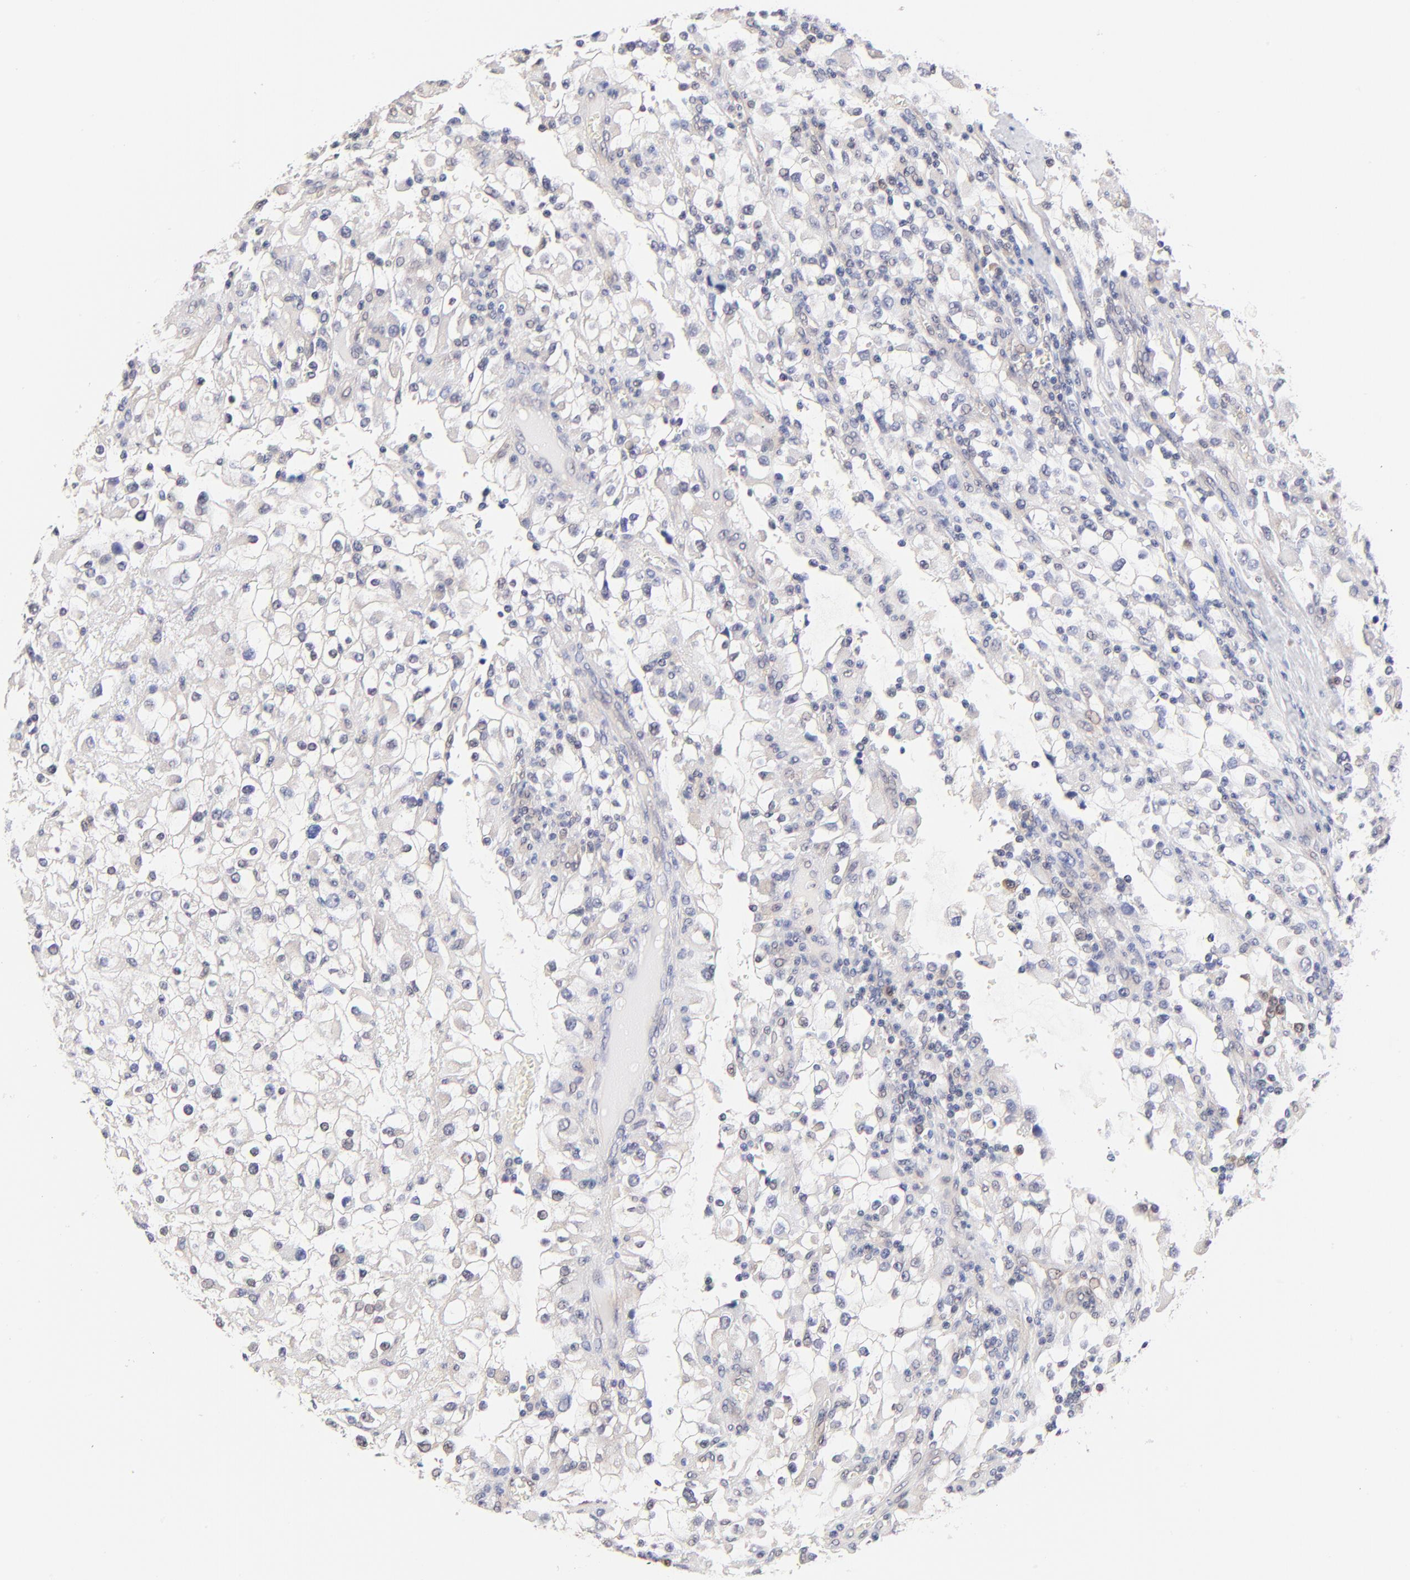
{"staining": {"intensity": "negative", "quantity": "none", "location": "none"}, "tissue": "renal cancer", "cell_type": "Tumor cells", "image_type": "cancer", "snomed": [{"axis": "morphology", "description": "Adenocarcinoma, NOS"}, {"axis": "topography", "description": "Kidney"}], "caption": "This is an immunohistochemistry (IHC) histopathology image of renal adenocarcinoma. There is no positivity in tumor cells.", "gene": "TXNL1", "patient": {"sex": "female", "age": 52}}